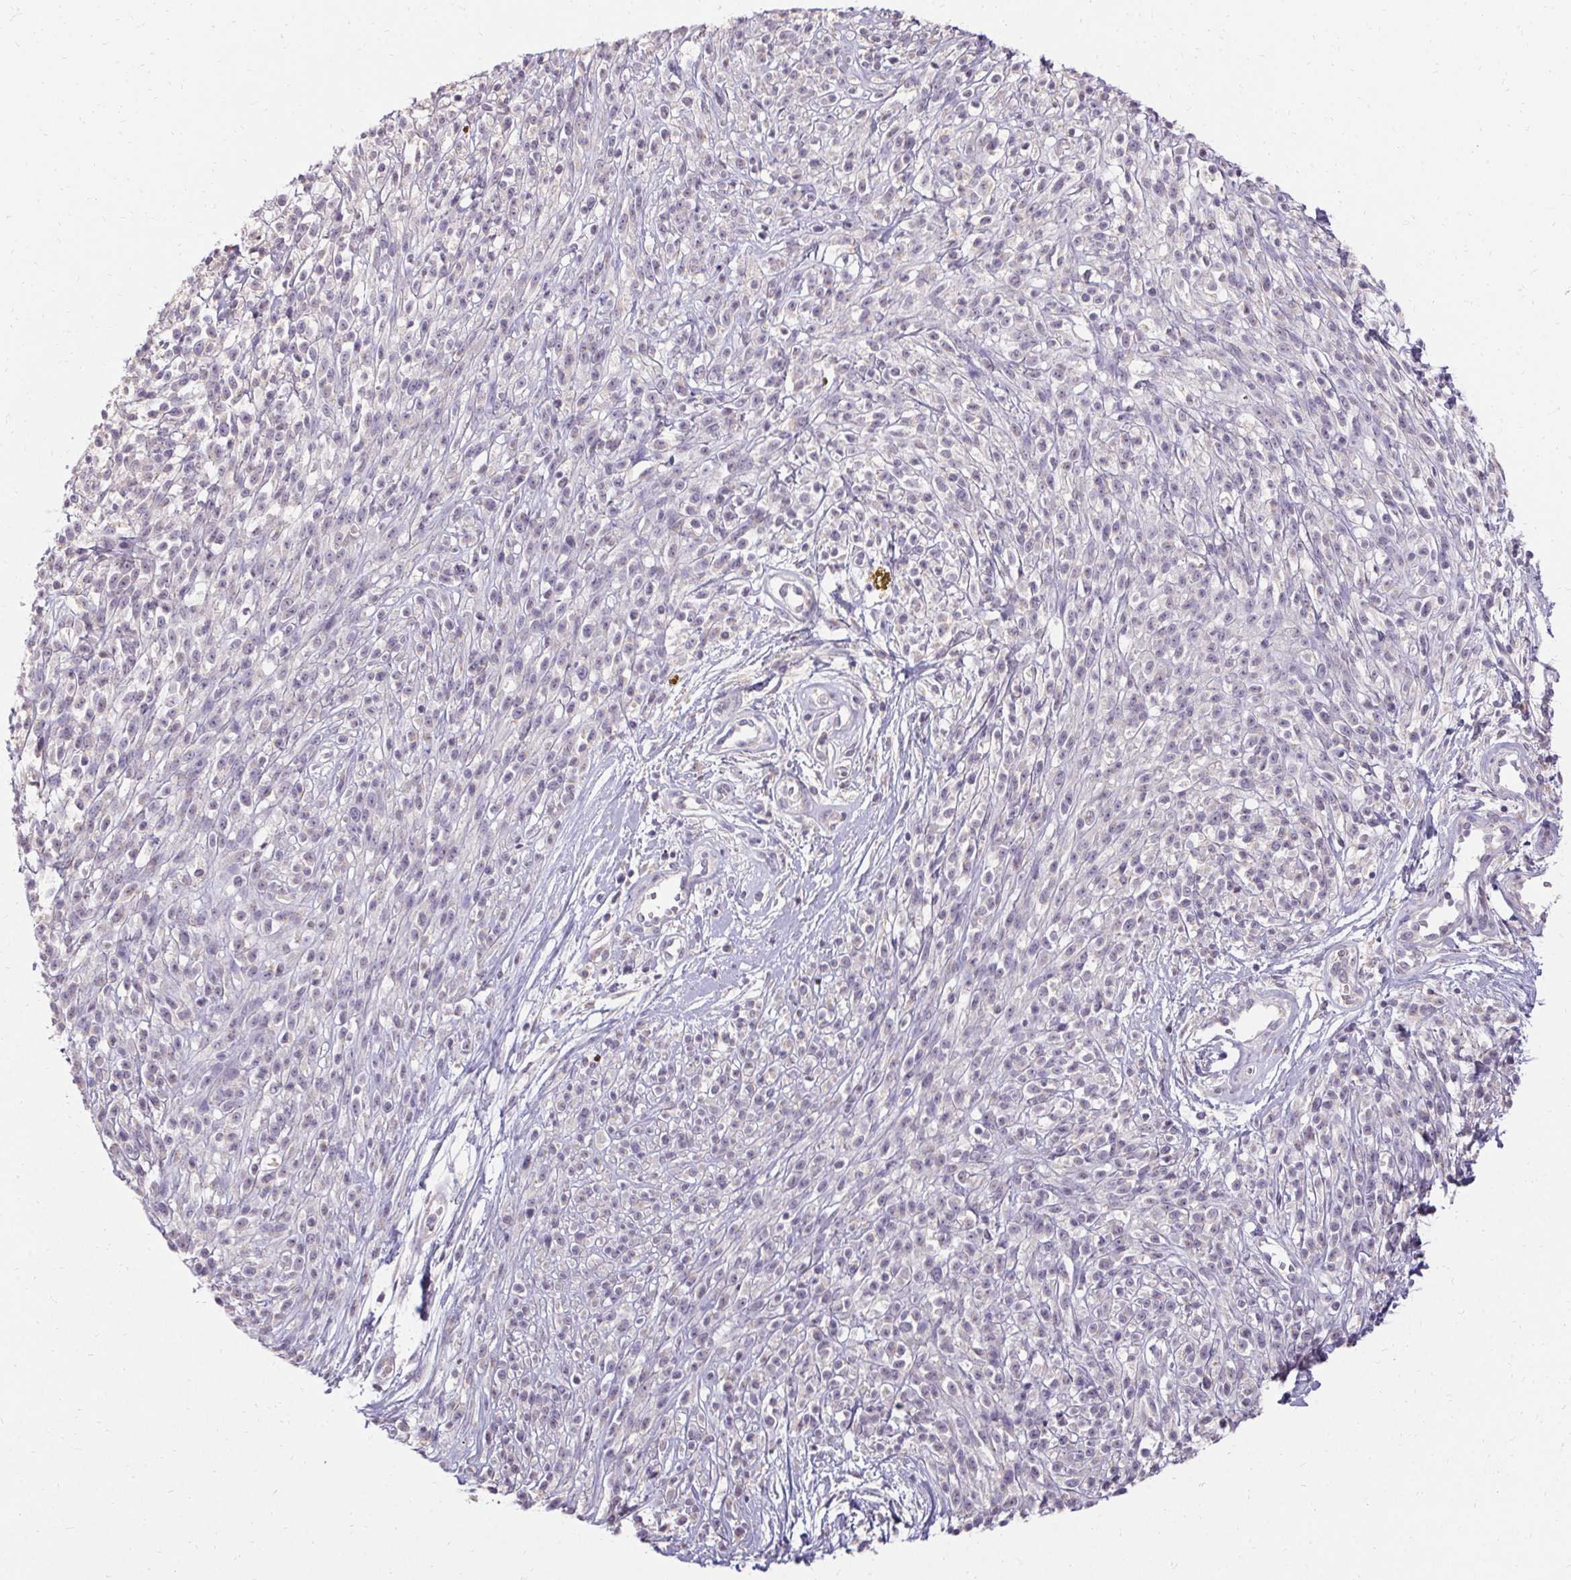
{"staining": {"intensity": "negative", "quantity": "none", "location": "none"}, "tissue": "melanoma", "cell_type": "Tumor cells", "image_type": "cancer", "snomed": [{"axis": "morphology", "description": "Malignant melanoma, NOS"}, {"axis": "topography", "description": "Skin"}, {"axis": "topography", "description": "Skin of trunk"}], "caption": "Tumor cells show no significant staining in malignant melanoma.", "gene": "HSD17B3", "patient": {"sex": "male", "age": 74}}